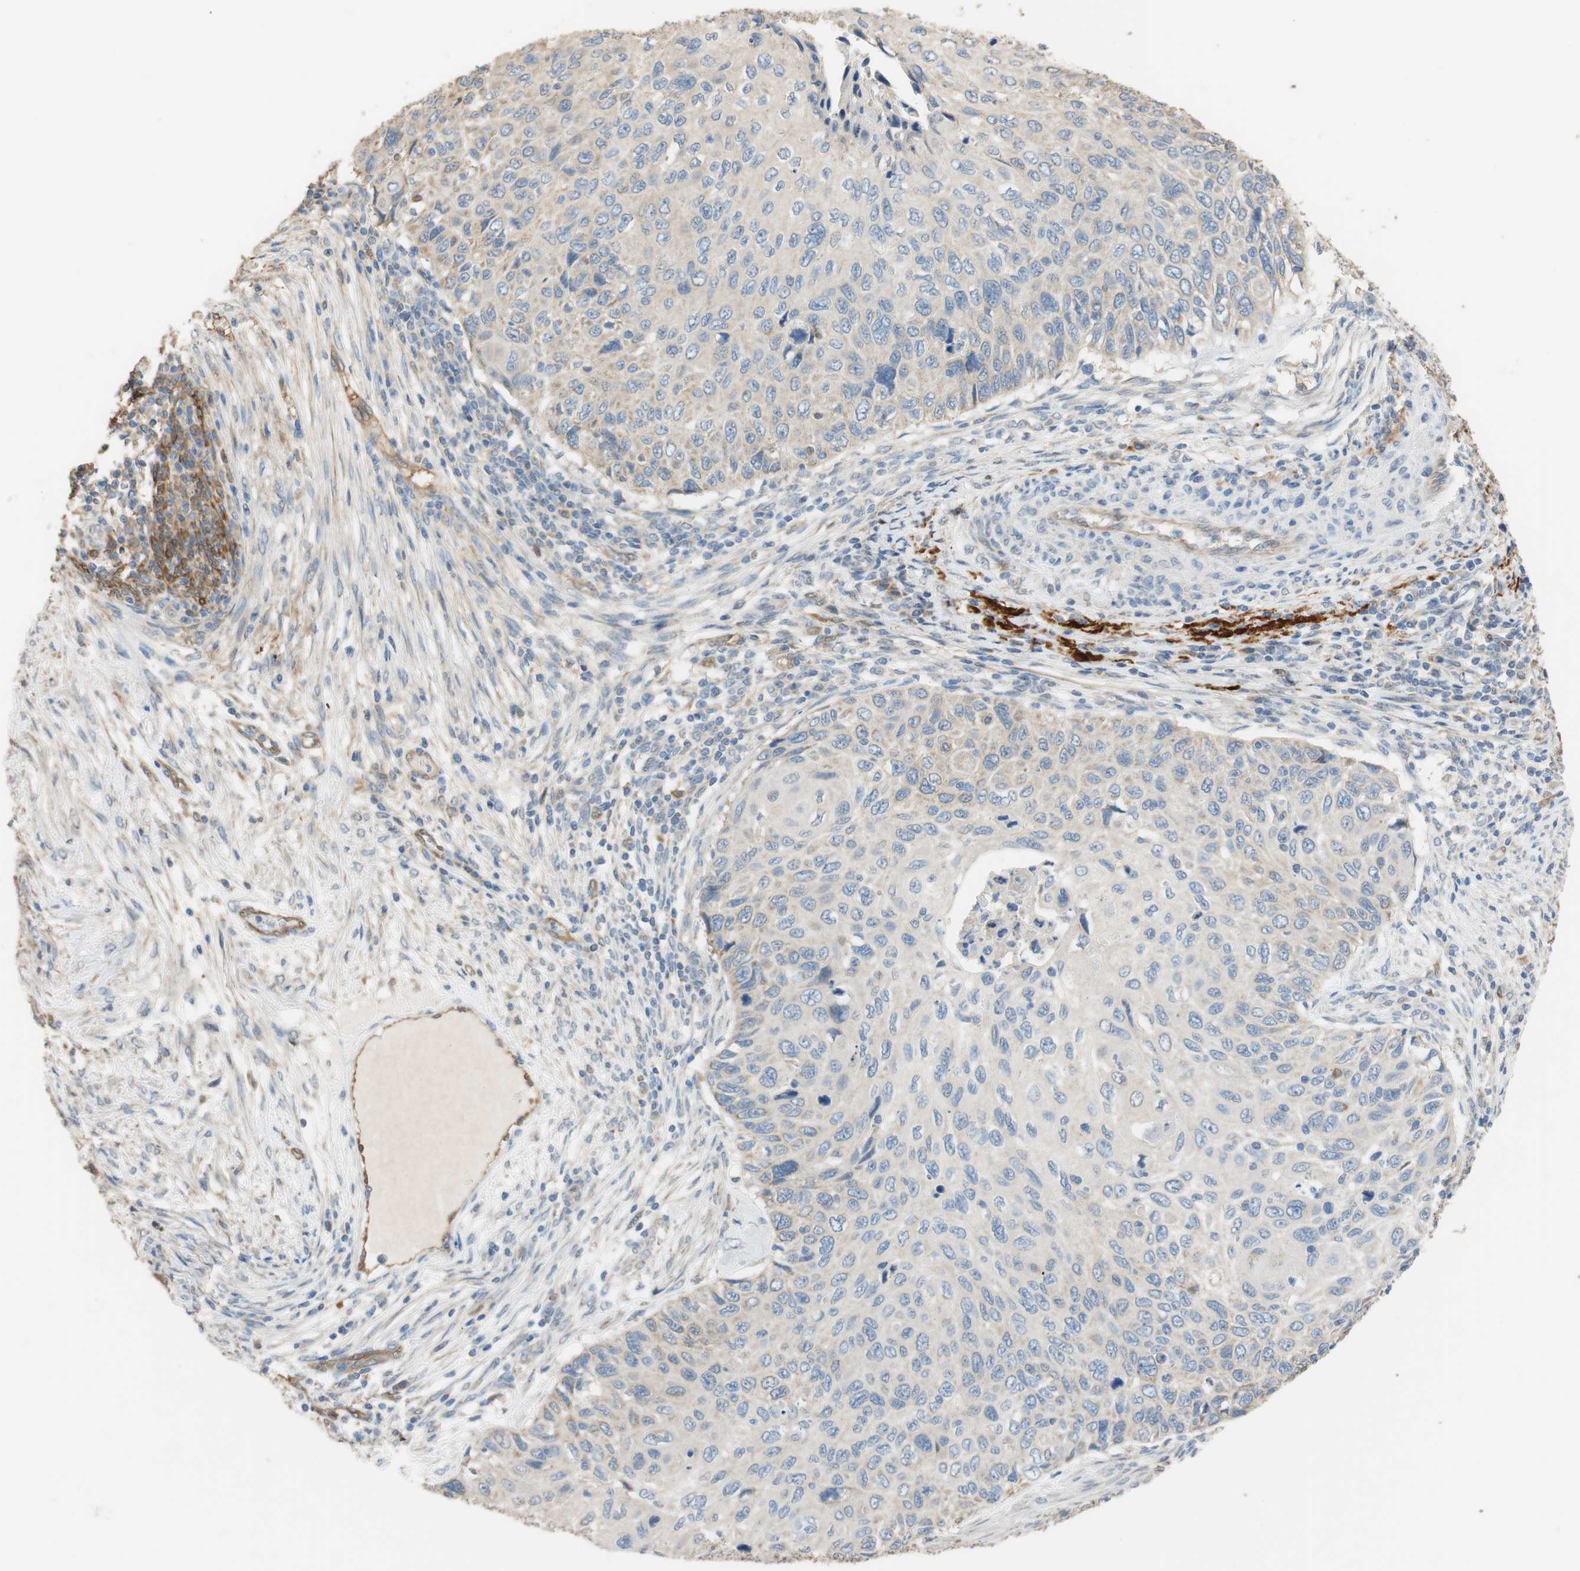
{"staining": {"intensity": "weak", "quantity": ">75%", "location": "cytoplasmic/membranous"}, "tissue": "cervical cancer", "cell_type": "Tumor cells", "image_type": "cancer", "snomed": [{"axis": "morphology", "description": "Squamous cell carcinoma, NOS"}, {"axis": "topography", "description": "Cervix"}], "caption": "This is an image of immunohistochemistry (IHC) staining of cervical squamous cell carcinoma, which shows weak staining in the cytoplasmic/membranous of tumor cells.", "gene": "ALDH1A2", "patient": {"sex": "female", "age": 70}}